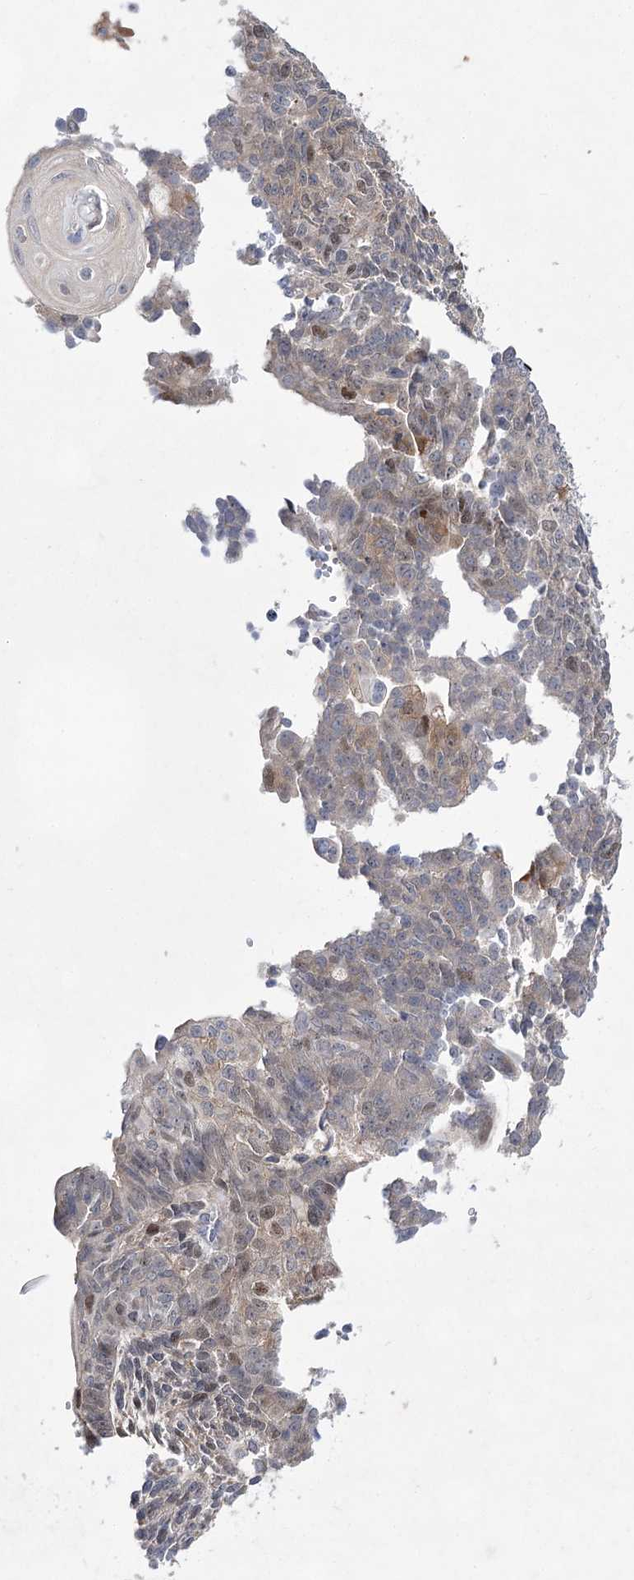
{"staining": {"intensity": "weak", "quantity": "<25%", "location": "cytoplasmic/membranous,nuclear"}, "tissue": "endometrial cancer", "cell_type": "Tumor cells", "image_type": "cancer", "snomed": [{"axis": "morphology", "description": "Adenocarcinoma, NOS"}, {"axis": "topography", "description": "Endometrium"}], "caption": "Human endometrial cancer stained for a protein using immunohistochemistry (IHC) reveals no staining in tumor cells.", "gene": "UGDH", "patient": {"sex": "female", "age": 32}}